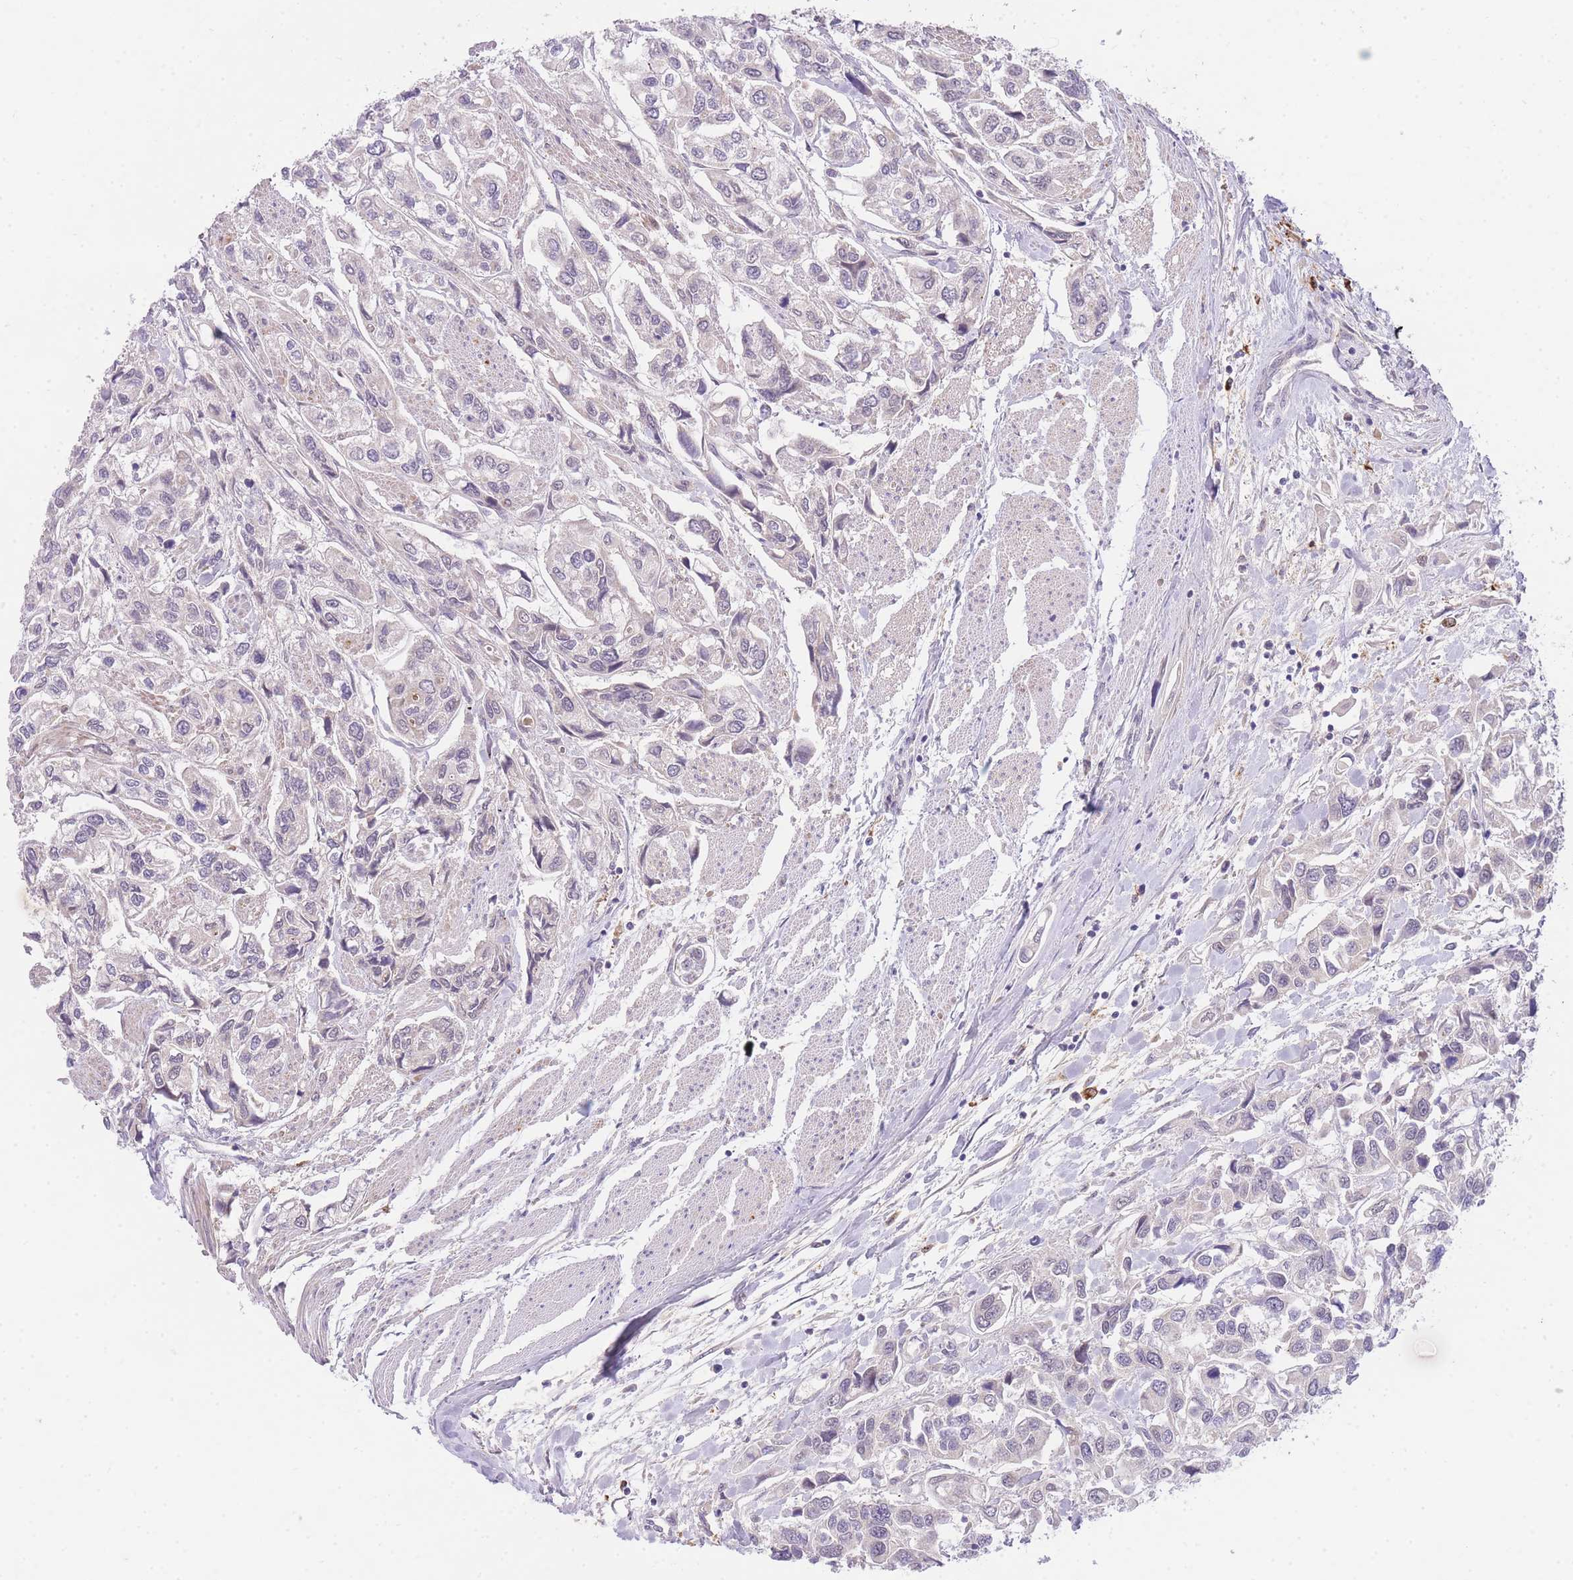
{"staining": {"intensity": "negative", "quantity": "none", "location": "none"}, "tissue": "urothelial cancer", "cell_type": "Tumor cells", "image_type": "cancer", "snomed": [{"axis": "morphology", "description": "Urothelial carcinoma, High grade"}, {"axis": "topography", "description": "Urinary bladder"}], "caption": "A photomicrograph of human urothelial cancer is negative for staining in tumor cells.", "gene": "SLC25A33", "patient": {"sex": "male", "age": 67}}